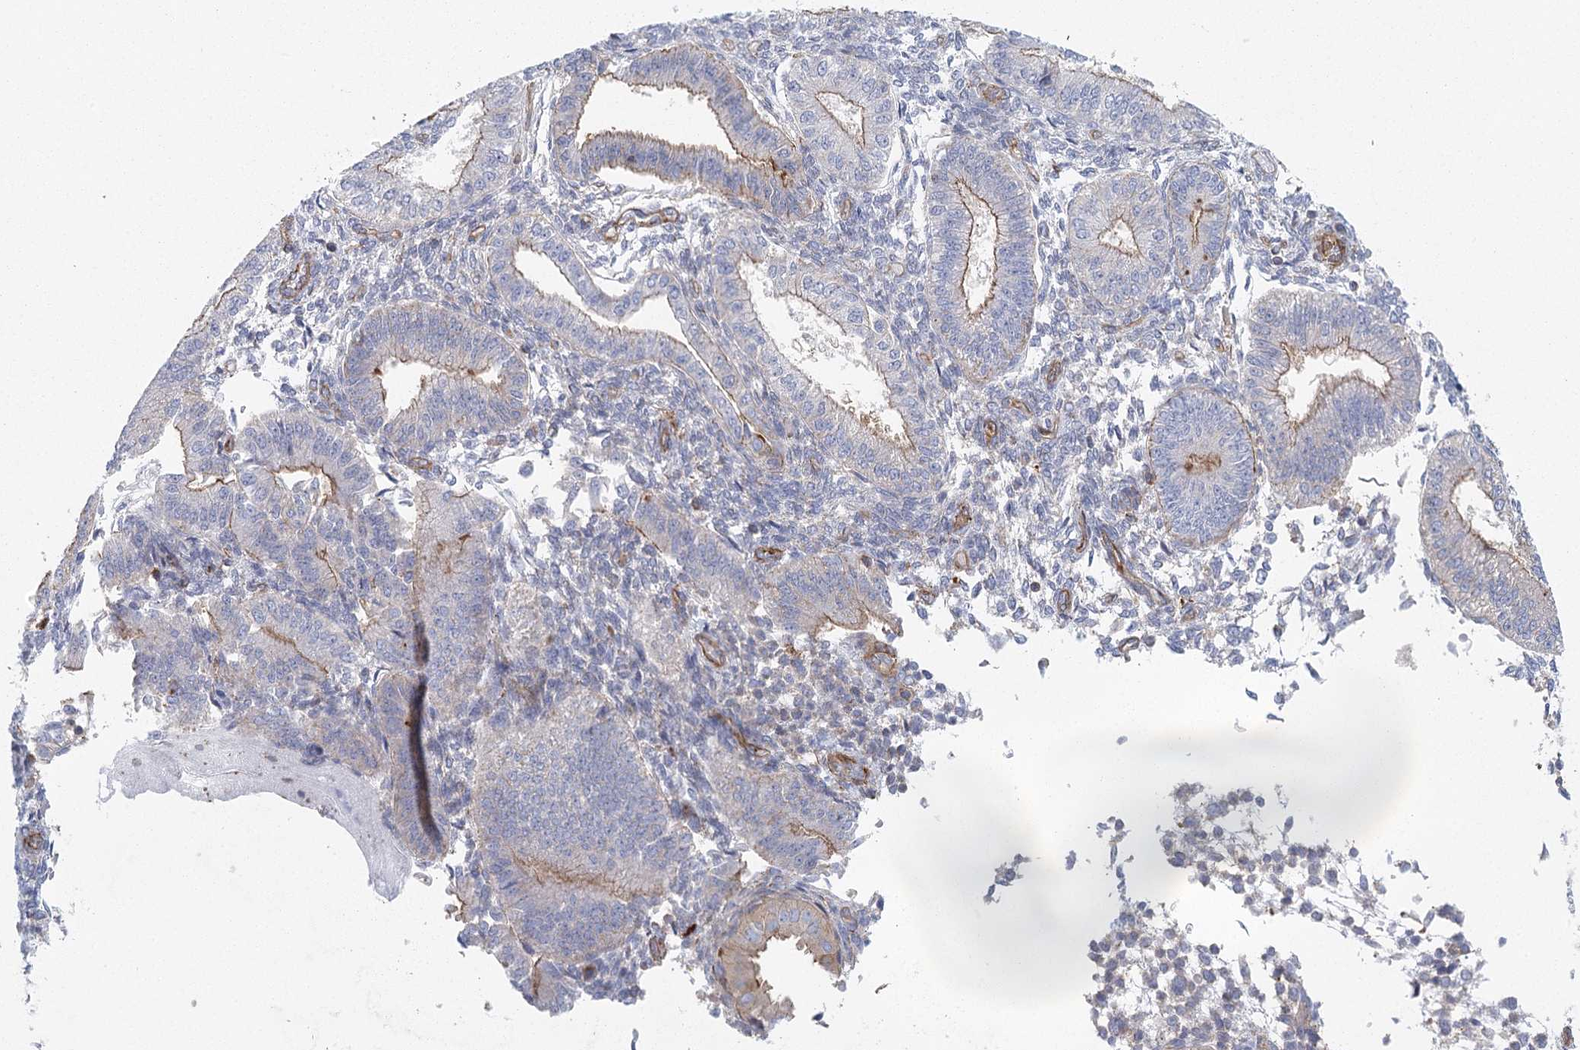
{"staining": {"intensity": "negative", "quantity": "none", "location": "none"}, "tissue": "endometrium", "cell_type": "Cells in endometrial stroma", "image_type": "normal", "snomed": [{"axis": "morphology", "description": "Normal tissue, NOS"}, {"axis": "topography", "description": "Endometrium"}], "caption": "The histopathology image shows no staining of cells in endometrial stroma in normal endometrium. The staining is performed using DAB brown chromogen with nuclei counter-stained in using hematoxylin.", "gene": "IFT46", "patient": {"sex": "female", "age": 39}}